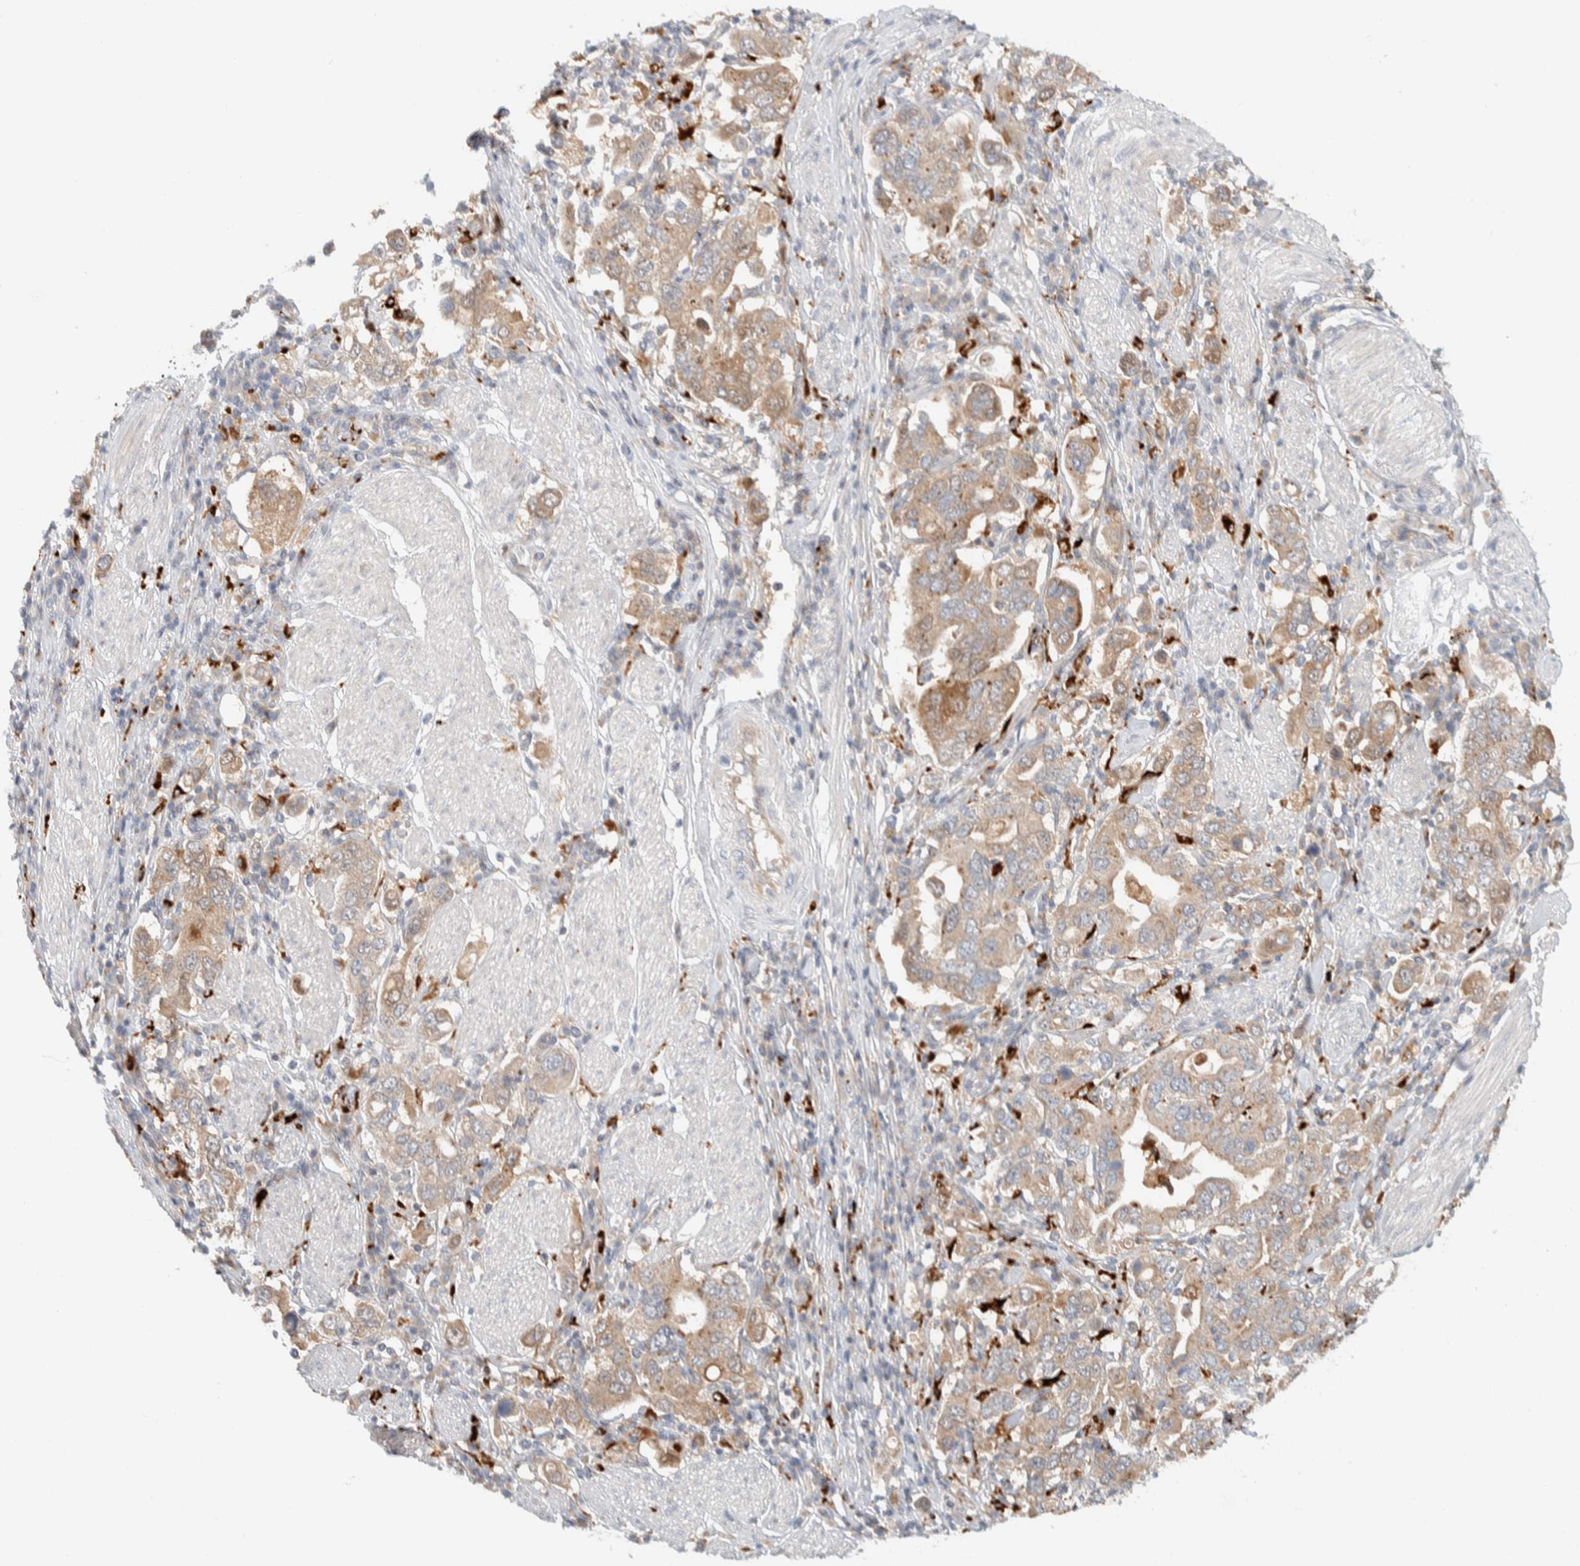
{"staining": {"intensity": "moderate", "quantity": ">75%", "location": "cytoplasmic/membranous"}, "tissue": "stomach cancer", "cell_type": "Tumor cells", "image_type": "cancer", "snomed": [{"axis": "morphology", "description": "Adenocarcinoma, NOS"}, {"axis": "topography", "description": "Stomach, upper"}], "caption": "Adenocarcinoma (stomach) stained with a brown dye shows moderate cytoplasmic/membranous positive staining in about >75% of tumor cells.", "gene": "GCLM", "patient": {"sex": "male", "age": 62}}